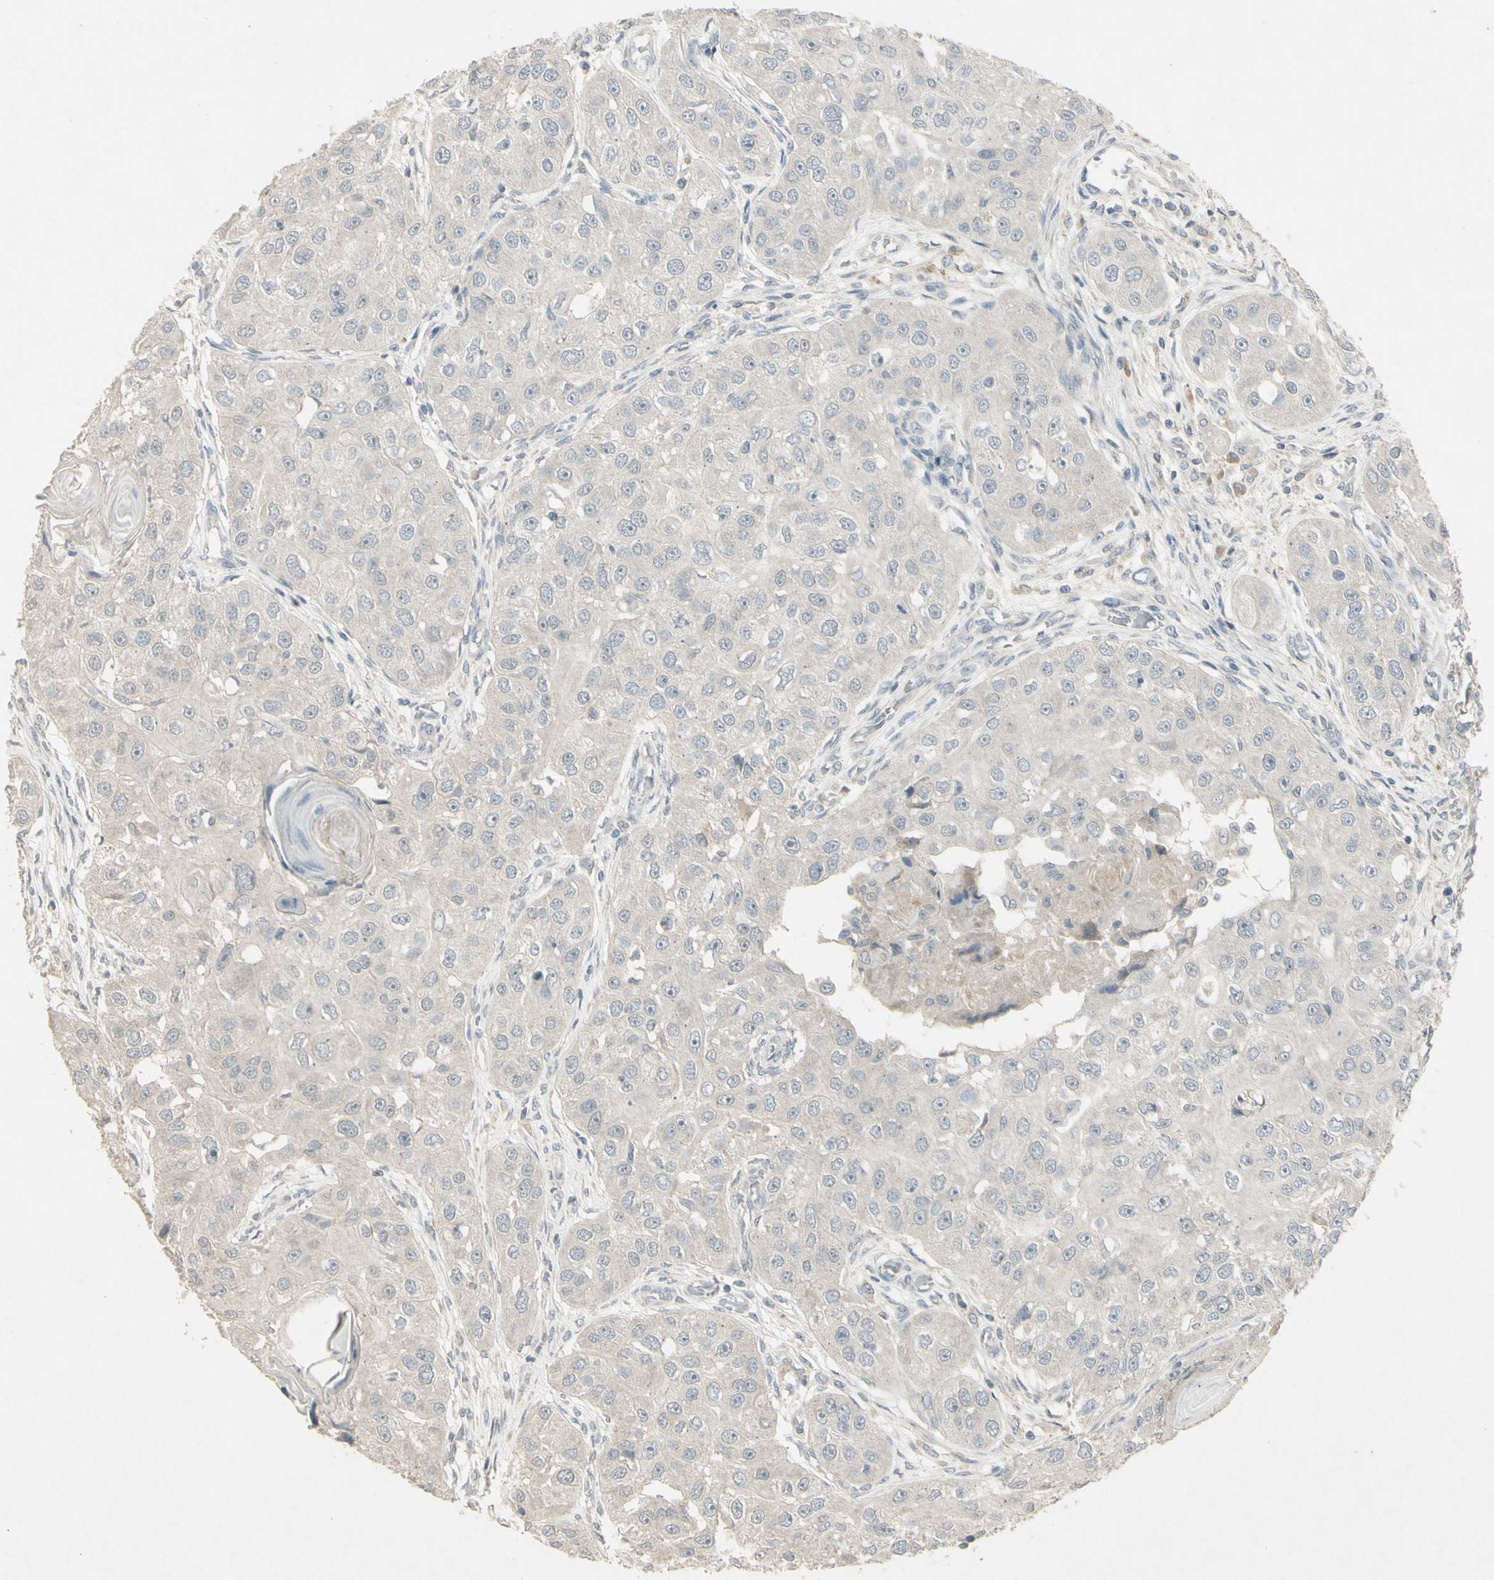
{"staining": {"intensity": "negative", "quantity": "none", "location": "none"}, "tissue": "head and neck cancer", "cell_type": "Tumor cells", "image_type": "cancer", "snomed": [{"axis": "morphology", "description": "Normal tissue, NOS"}, {"axis": "morphology", "description": "Squamous cell carcinoma, NOS"}, {"axis": "topography", "description": "Skeletal muscle"}, {"axis": "topography", "description": "Head-Neck"}], "caption": "High magnification brightfield microscopy of head and neck cancer stained with DAB (3,3'-diaminobenzidine) (brown) and counterstained with hematoxylin (blue): tumor cells show no significant expression. (Brightfield microscopy of DAB immunohistochemistry (IHC) at high magnification).", "gene": "TIMM21", "patient": {"sex": "male", "age": 51}}